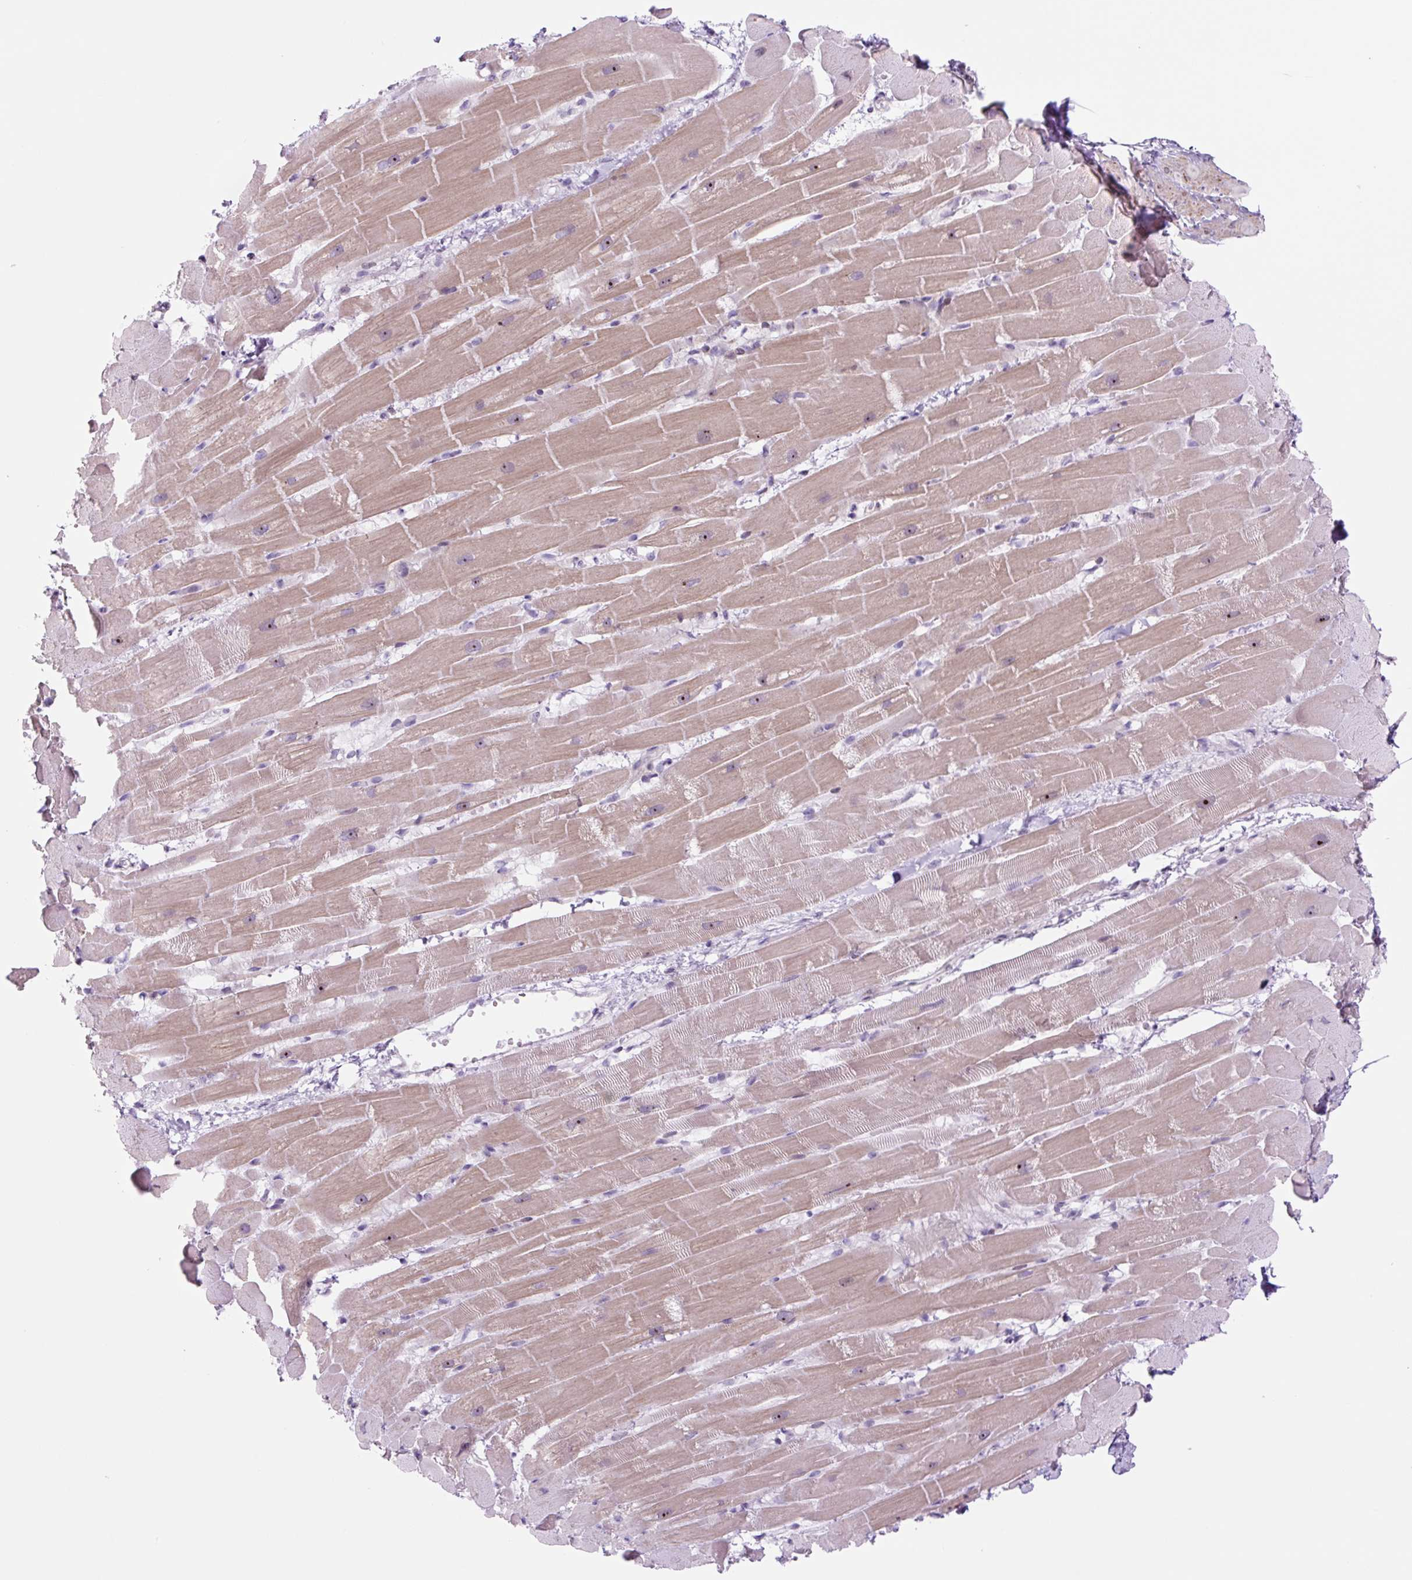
{"staining": {"intensity": "moderate", "quantity": "25%-75%", "location": "cytoplasmic/membranous,nuclear"}, "tissue": "heart muscle", "cell_type": "Cardiomyocytes", "image_type": "normal", "snomed": [{"axis": "morphology", "description": "Normal tissue, NOS"}, {"axis": "topography", "description": "Heart"}], "caption": "Immunohistochemical staining of unremarkable human heart muscle reveals medium levels of moderate cytoplasmic/membranous,nuclear expression in about 25%-75% of cardiomyocytes.", "gene": "RRS1", "patient": {"sex": "male", "age": 37}}